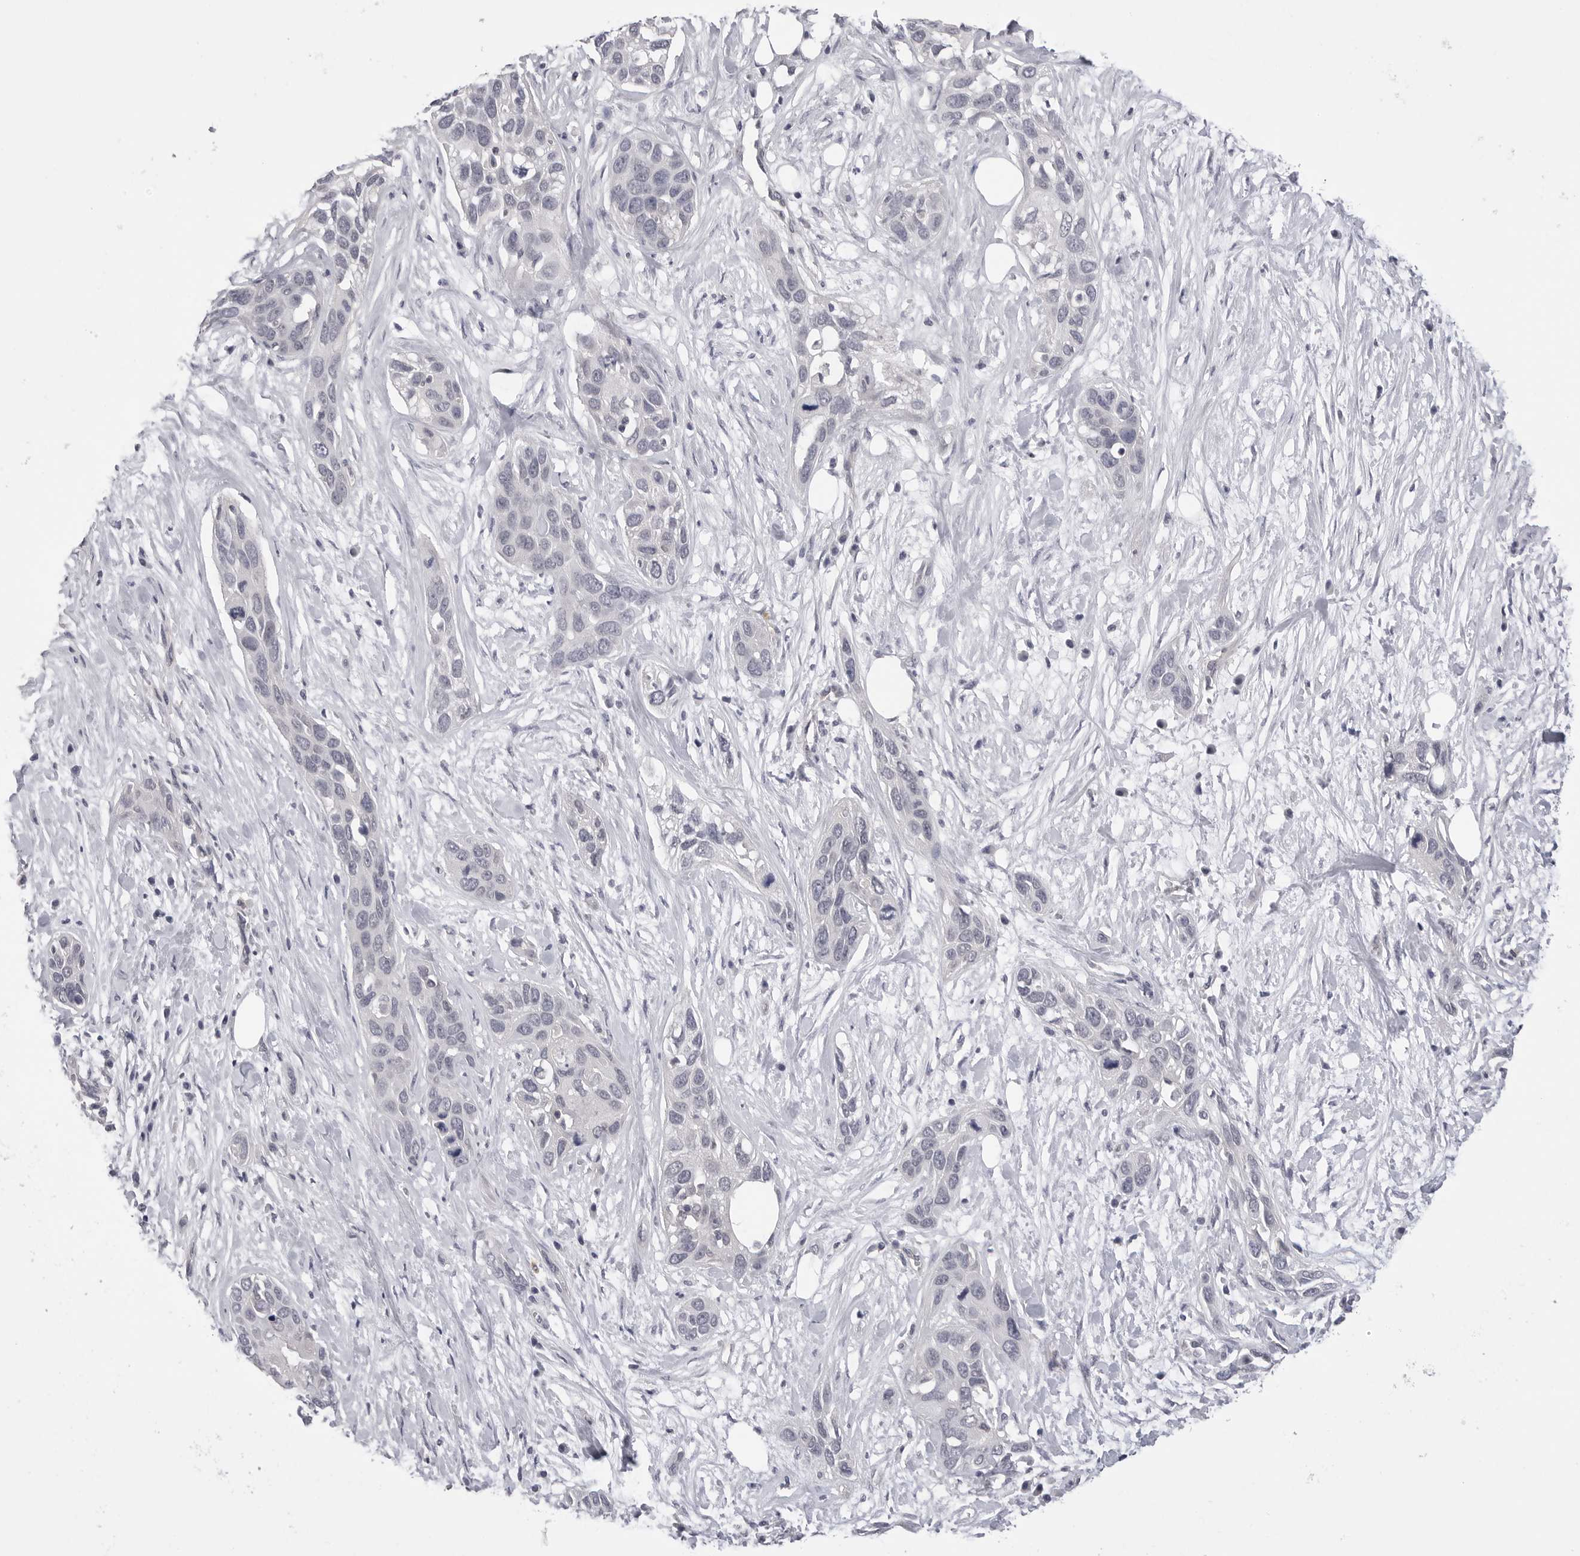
{"staining": {"intensity": "negative", "quantity": "none", "location": "none"}, "tissue": "pancreatic cancer", "cell_type": "Tumor cells", "image_type": "cancer", "snomed": [{"axis": "morphology", "description": "Adenocarcinoma, NOS"}, {"axis": "topography", "description": "Pancreas"}], "caption": "The image exhibits no staining of tumor cells in adenocarcinoma (pancreatic).", "gene": "DLGAP3", "patient": {"sex": "female", "age": 60}}